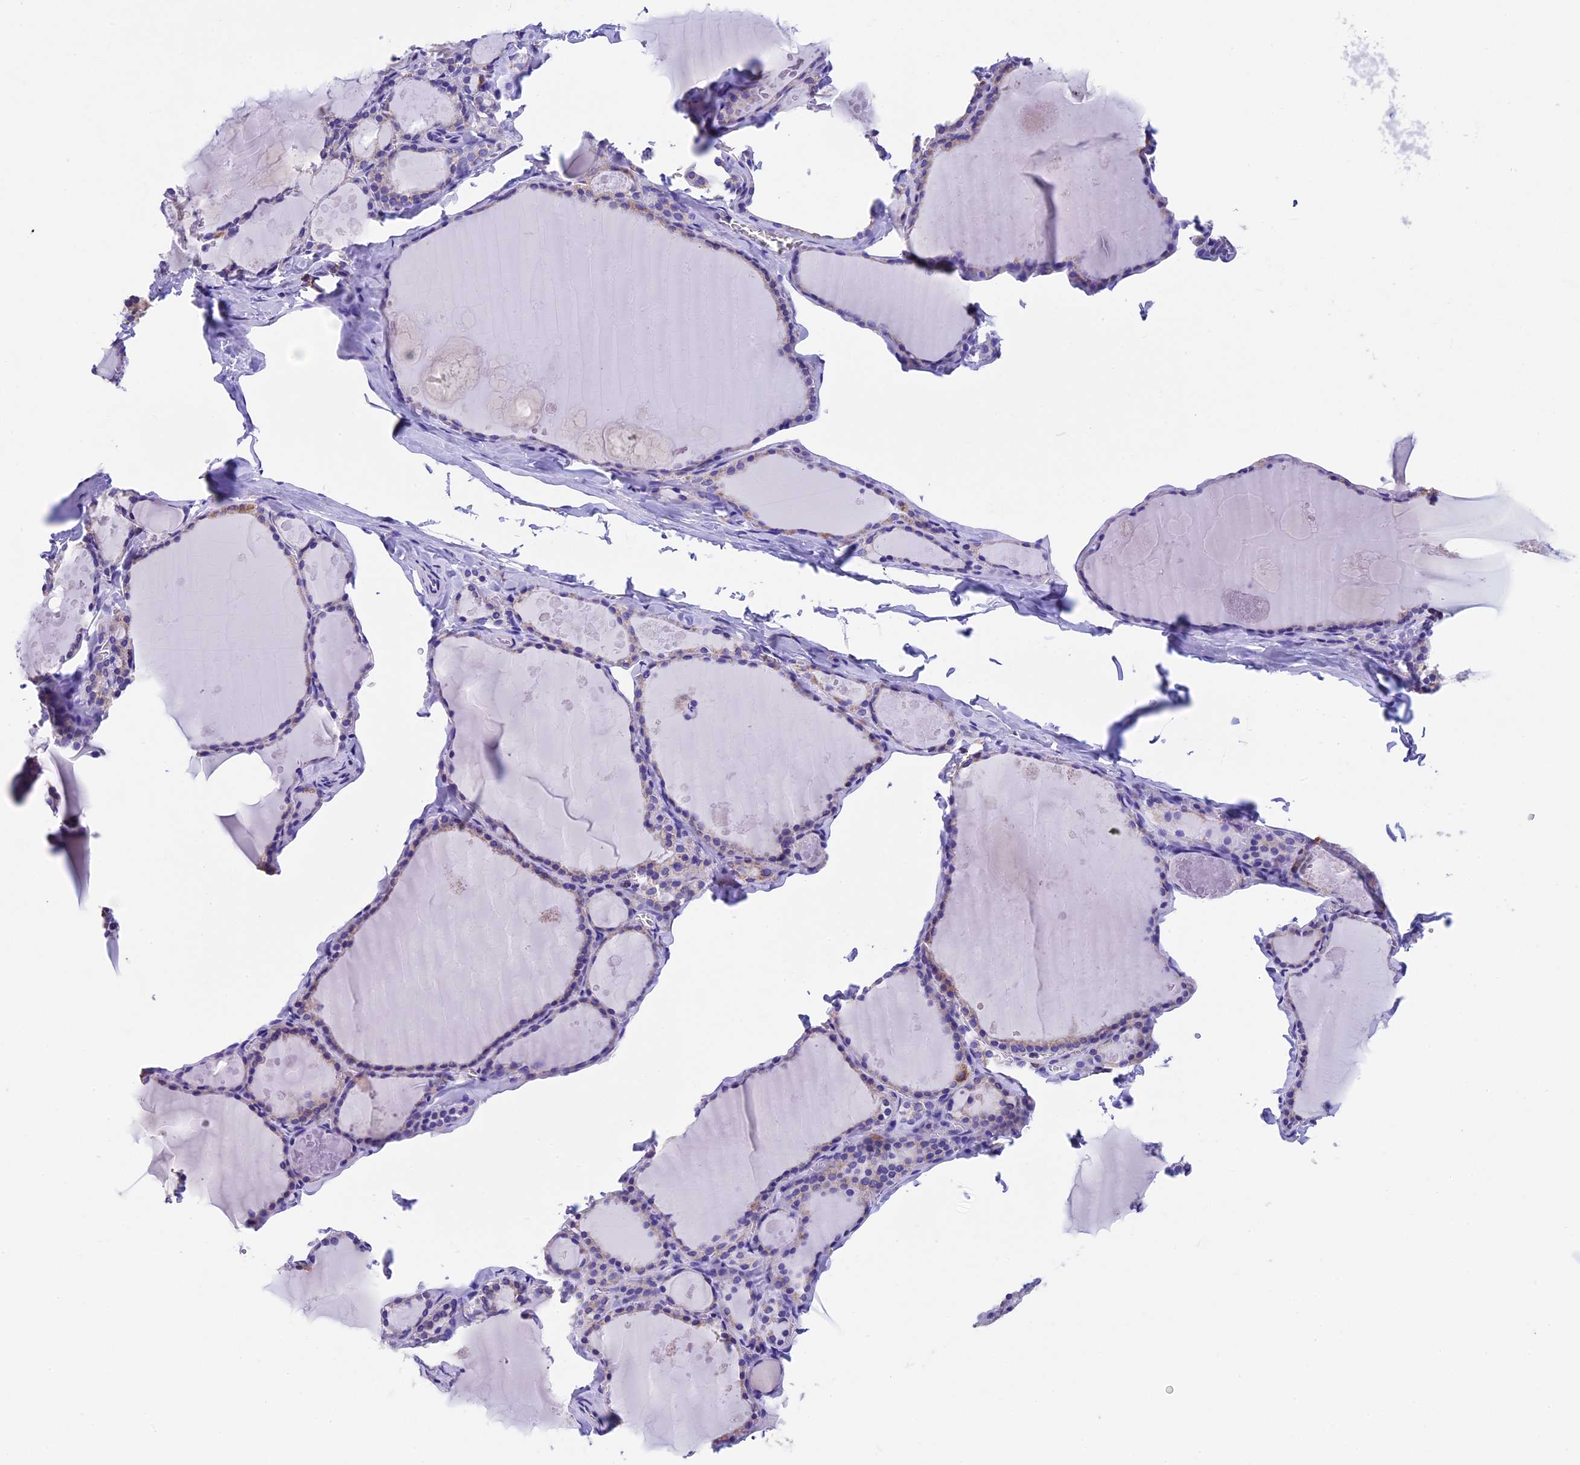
{"staining": {"intensity": "weak", "quantity": "<25%", "location": "cytoplasmic/membranous"}, "tissue": "thyroid gland", "cell_type": "Glandular cells", "image_type": "normal", "snomed": [{"axis": "morphology", "description": "Normal tissue, NOS"}, {"axis": "topography", "description": "Thyroid gland"}], "caption": "Human thyroid gland stained for a protein using IHC demonstrates no expression in glandular cells.", "gene": "SLC8B1", "patient": {"sex": "male", "age": 56}}